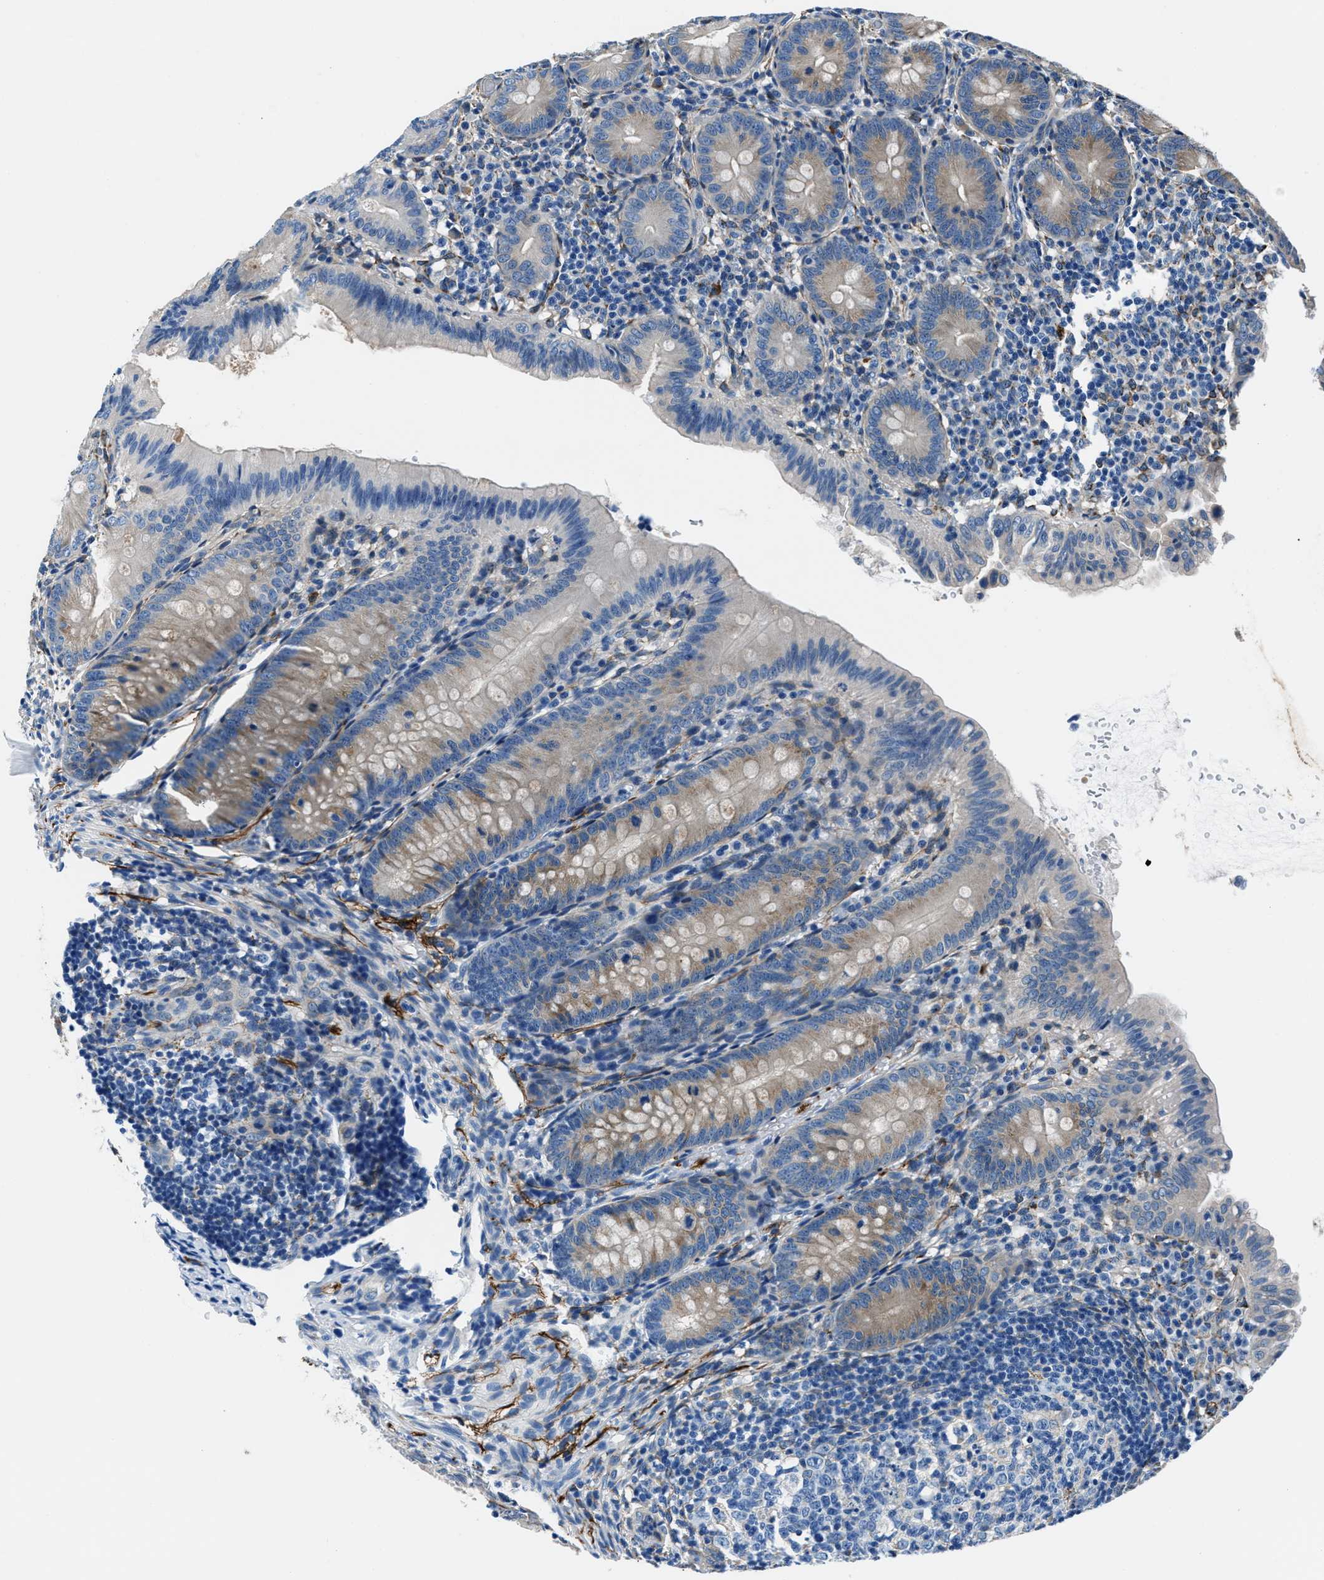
{"staining": {"intensity": "weak", "quantity": "<25%", "location": "cytoplasmic/membranous"}, "tissue": "appendix", "cell_type": "Glandular cells", "image_type": "normal", "snomed": [{"axis": "morphology", "description": "Normal tissue, NOS"}, {"axis": "topography", "description": "Appendix"}], "caption": "This is an immunohistochemistry (IHC) histopathology image of normal appendix. There is no expression in glandular cells.", "gene": "PRTFDC1", "patient": {"sex": "male", "age": 1}}